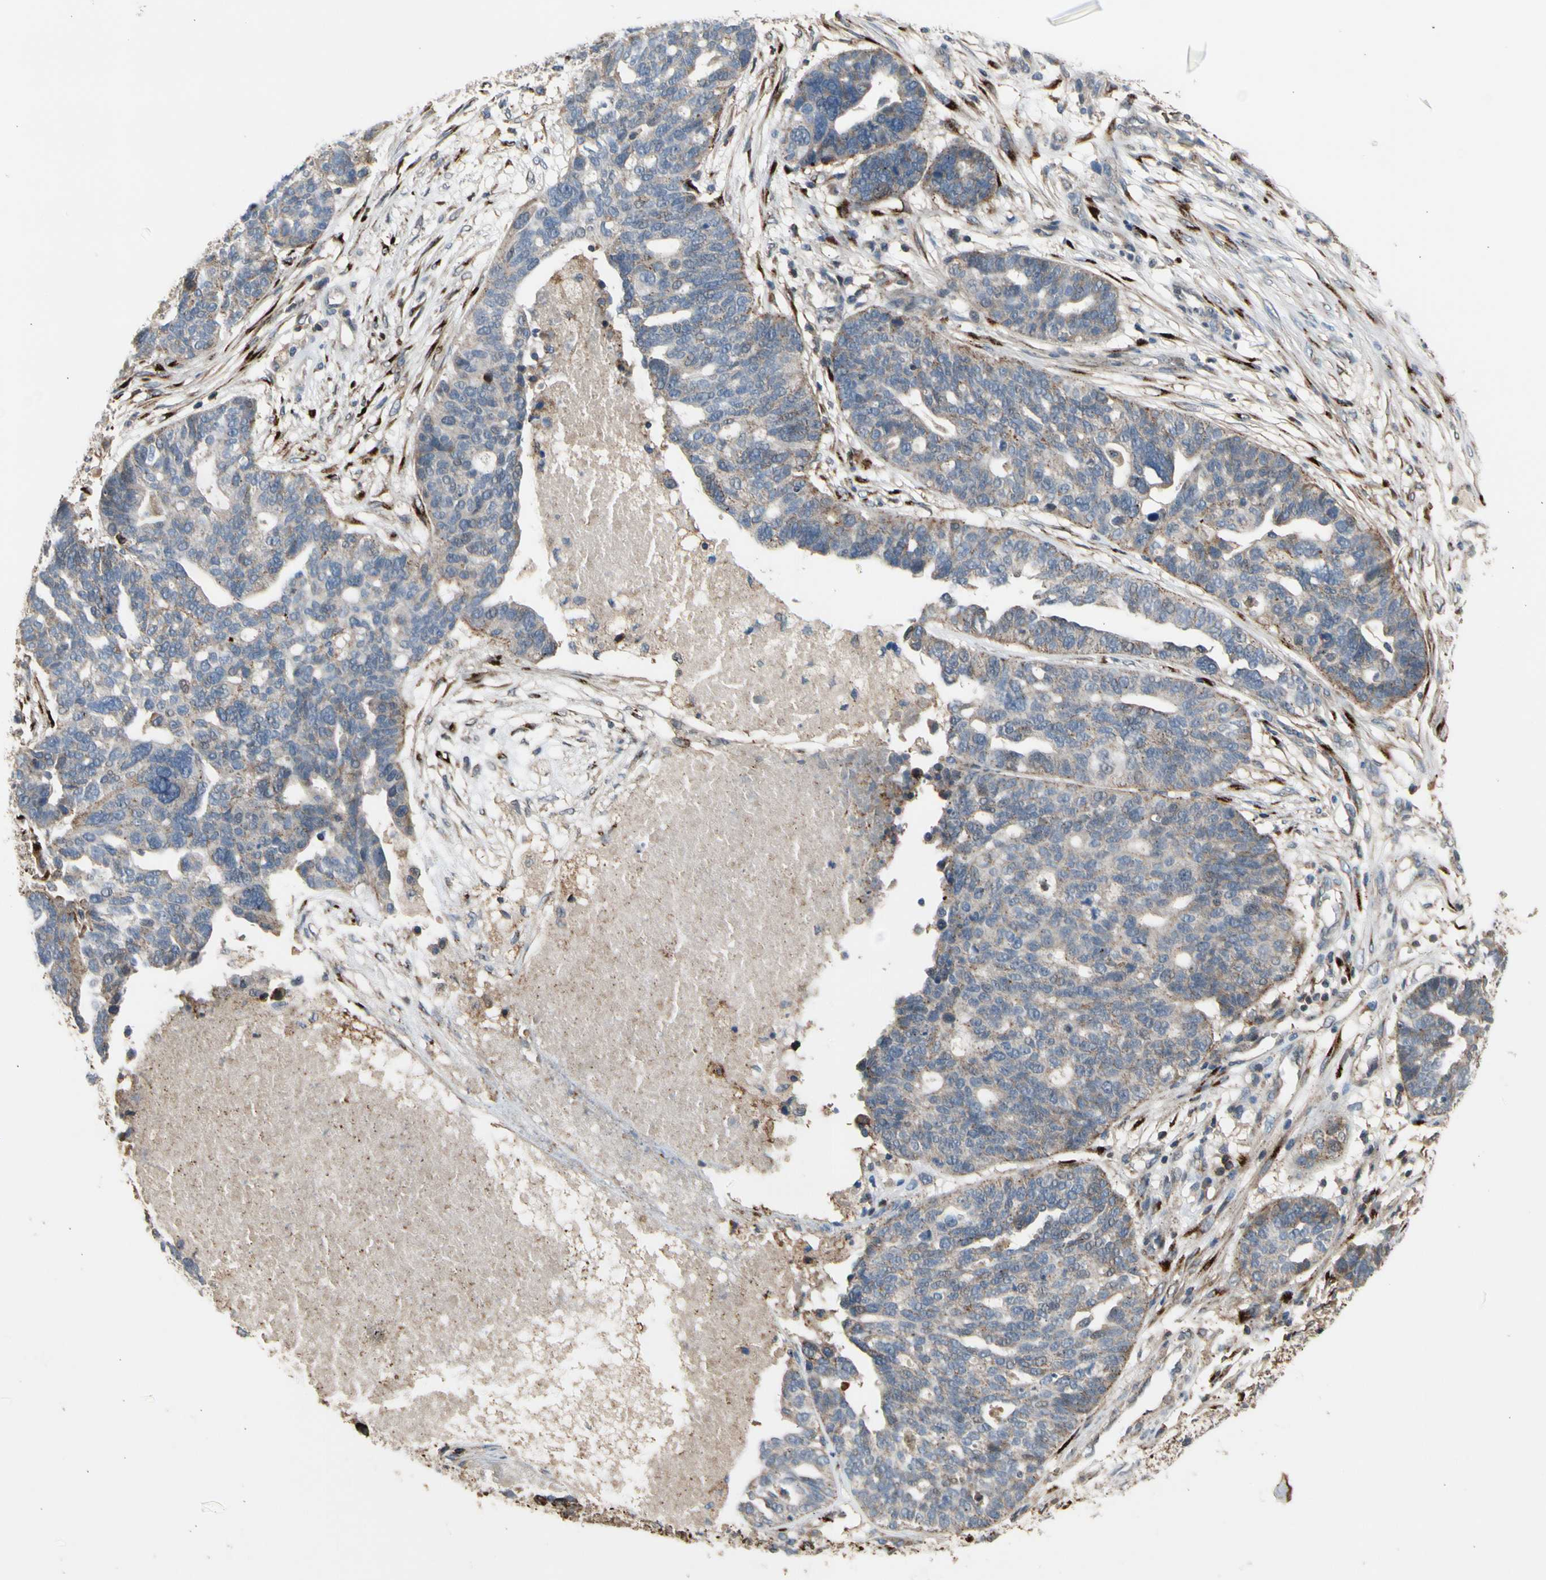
{"staining": {"intensity": "weak", "quantity": ">75%", "location": "cytoplasmic/membranous"}, "tissue": "ovarian cancer", "cell_type": "Tumor cells", "image_type": "cancer", "snomed": [{"axis": "morphology", "description": "Cystadenocarcinoma, serous, NOS"}, {"axis": "topography", "description": "Ovary"}], "caption": "Ovarian serous cystadenocarcinoma stained for a protein (brown) displays weak cytoplasmic/membranous positive positivity in about >75% of tumor cells.", "gene": "GALNT5", "patient": {"sex": "female", "age": 59}}